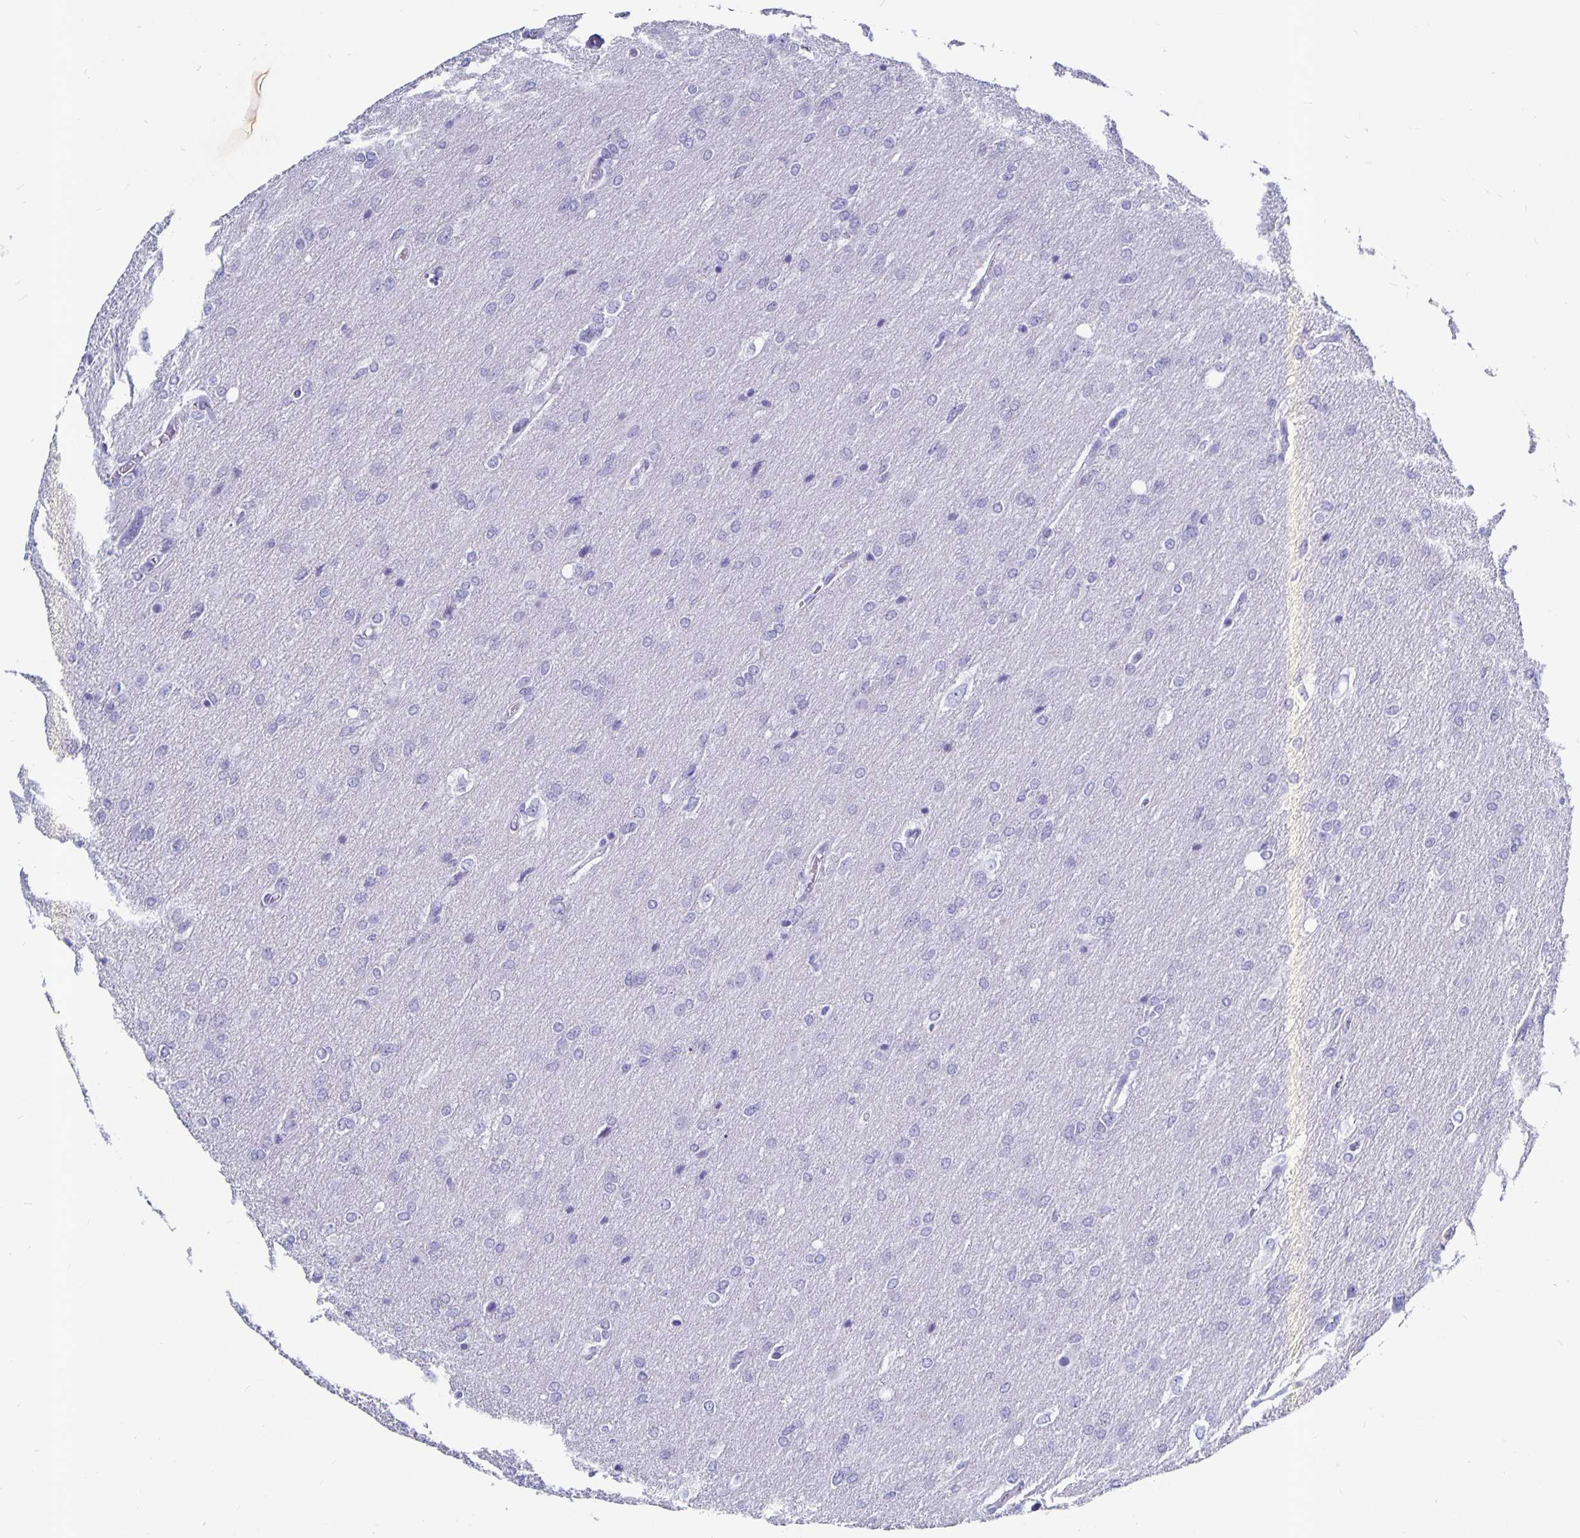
{"staining": {"intensity": "negative", "quantity": "none", "location": "none"}, "tissue": "glioma", "cell_type": "Tumor cells", "image_type": "cancer", "snomed": [{"axis": "morphology", "description": "Glioma, malignant, High grade"}, {"axis": "topography", "description": "Brain"}], "caption": "Protein analysis of glioma demonstrates no significant staining in tumor cells.", "gene": "ODF3B", "patient": {"sex": "male", "age": 53}}